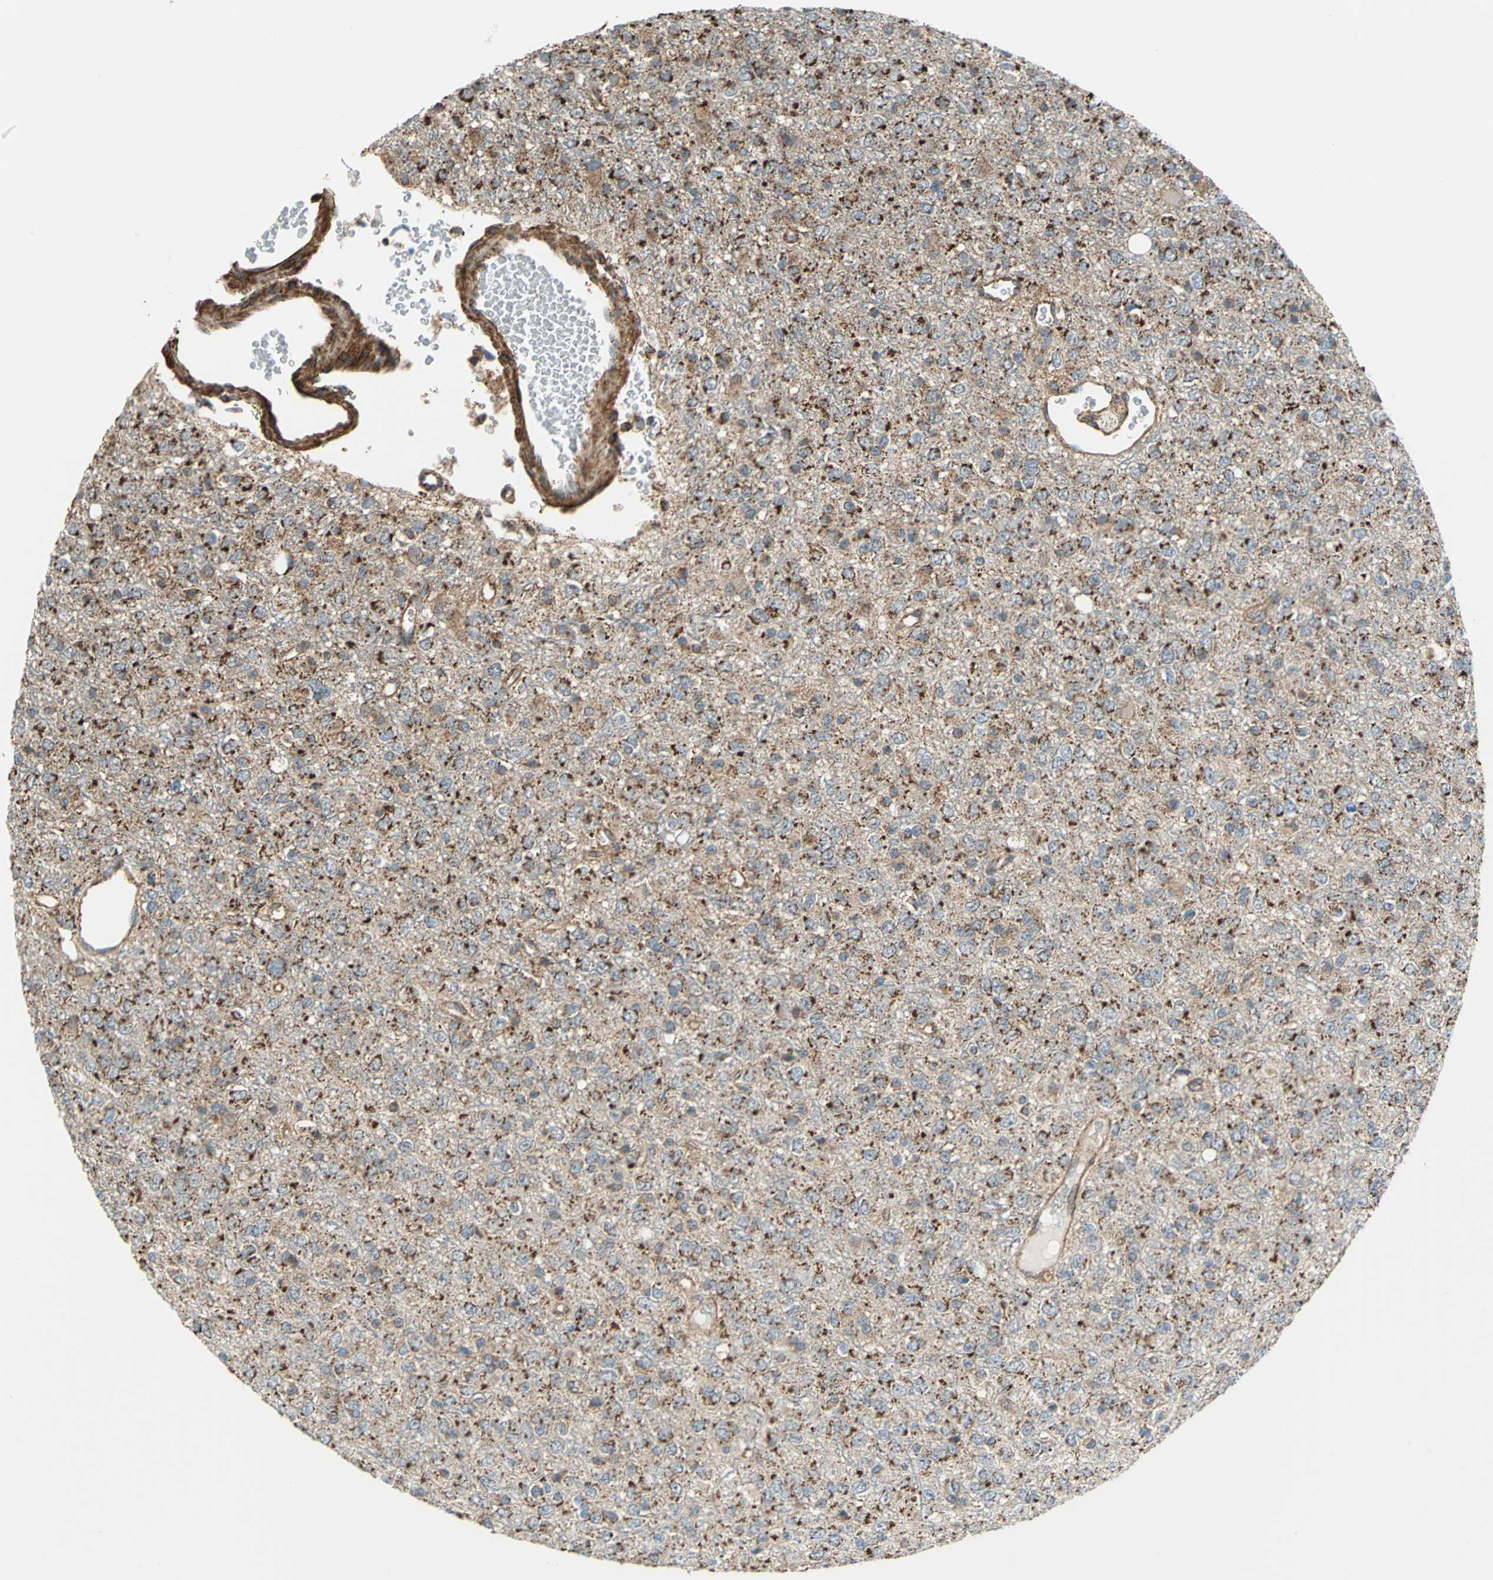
{"staining": {"intensity": "strong", "quantity": ">75%", "location": "cytoplasmic/membranous"}, "tissue": "glioma", "cell_type": "Tumor cells", "image_type": "cancer", "snomed": [{"axis": "morphology", "description": "Glioma, malignant, High grade"}, {"axis": "topography", "description": "pancreas cauda"}], "caption": "About >75% of tumor cells in human malignant glioma (high-grade) demonstrate strong cytoplasmic/membranous protein expression as visualized by brown immunohistochemical staining.", "gene": "MRPS22", "patient": {"sex": "male", "age": 60}}